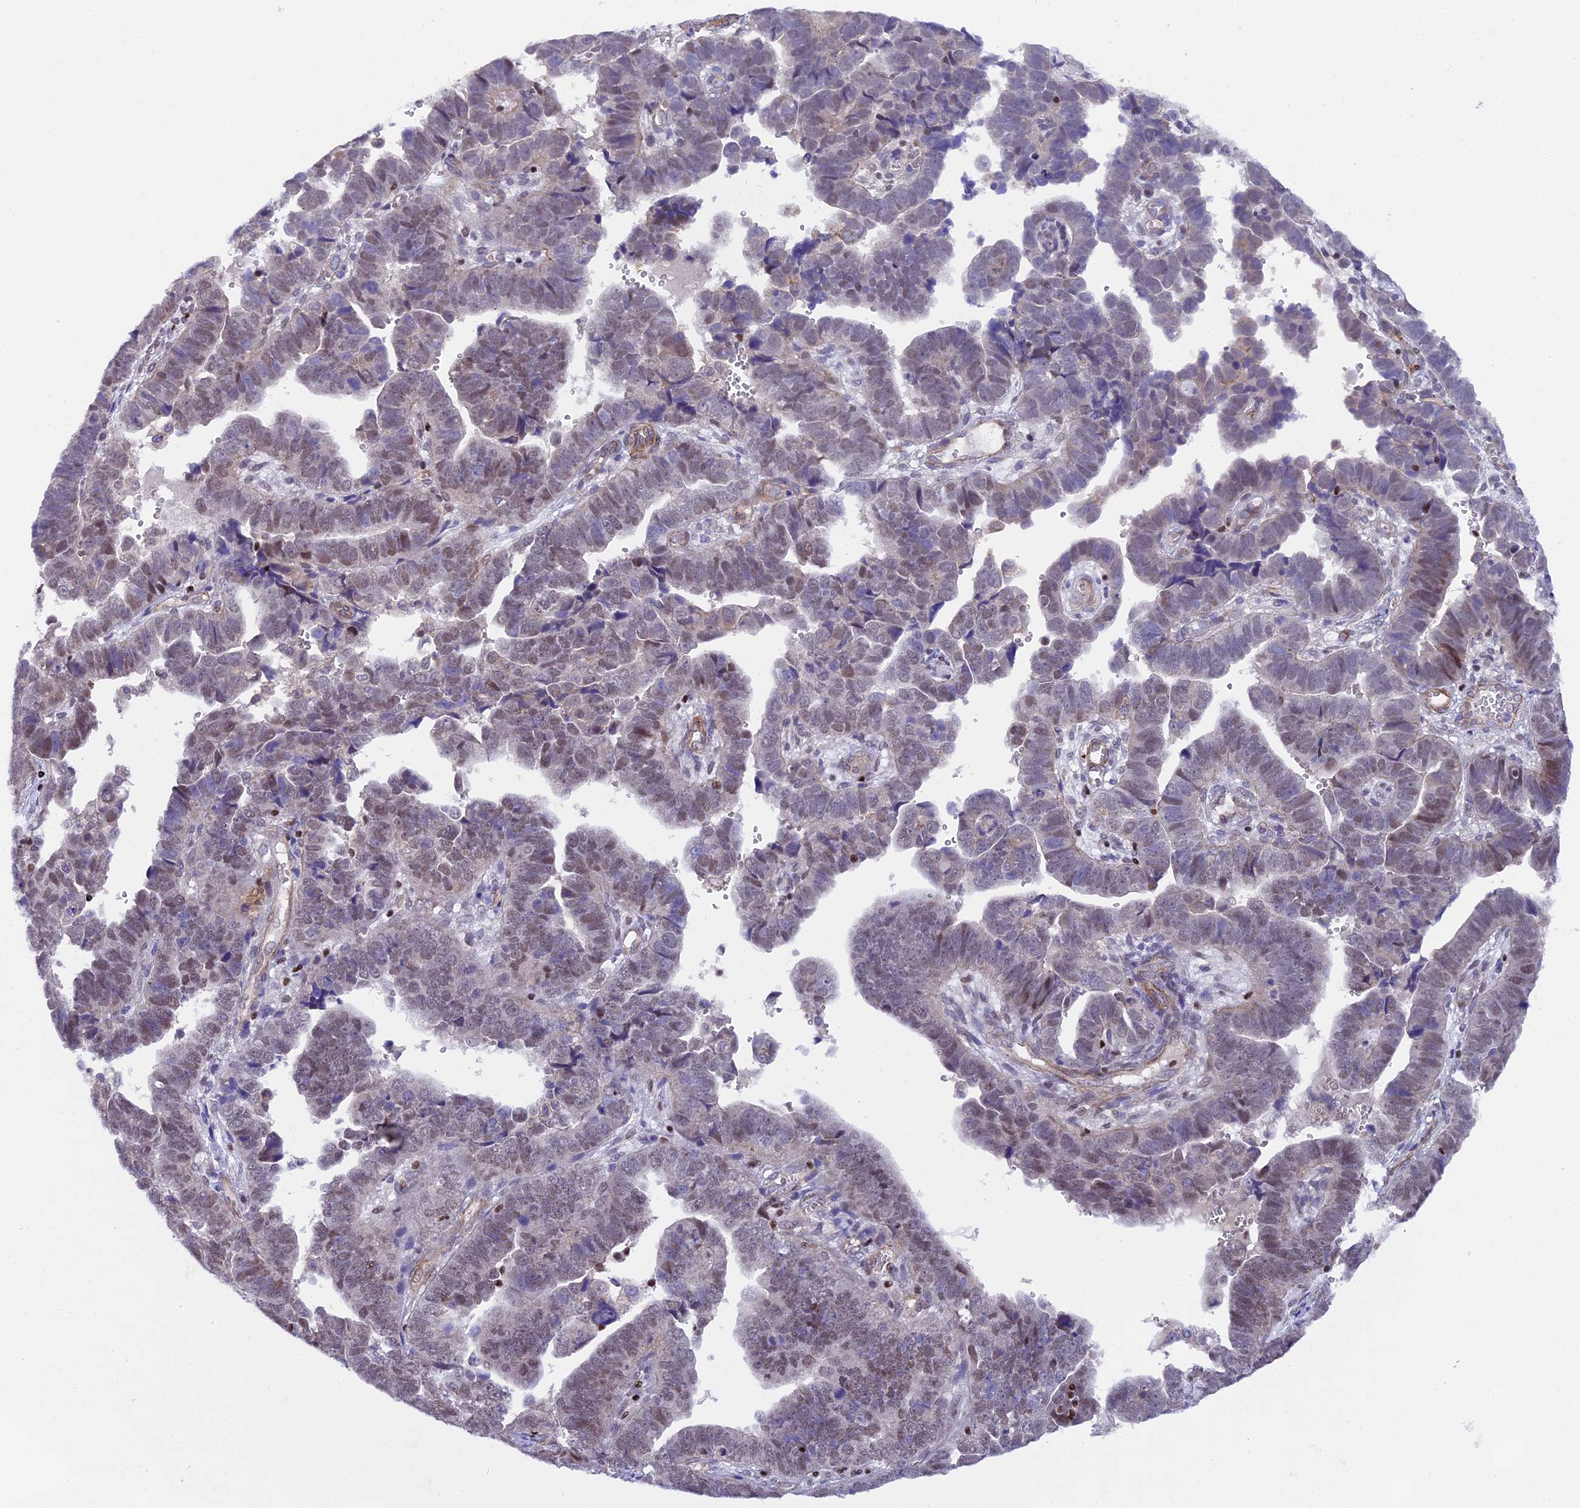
{"staining": {"intensity": "weak", "quantity": "25%-75%", "location": "nuclear"}, "tissue": "endometrial cancer", "cell_type": "Tumor cells", "image_type": "cancer", "snomed": [{"axis": "morphology", "description": "Adenocarcinoma, NOS"}, {"axis": "topography", "description": "Endometrium"}], "caption": "Tumor cells display weak nuclear expression in about 25%-75% of cells in endometrial adenocarcinoma. (DAB IHC with brightfield microscopy, high magnification).", "gene": "SP4", "patient": {"sex": "female", "age": 75}}